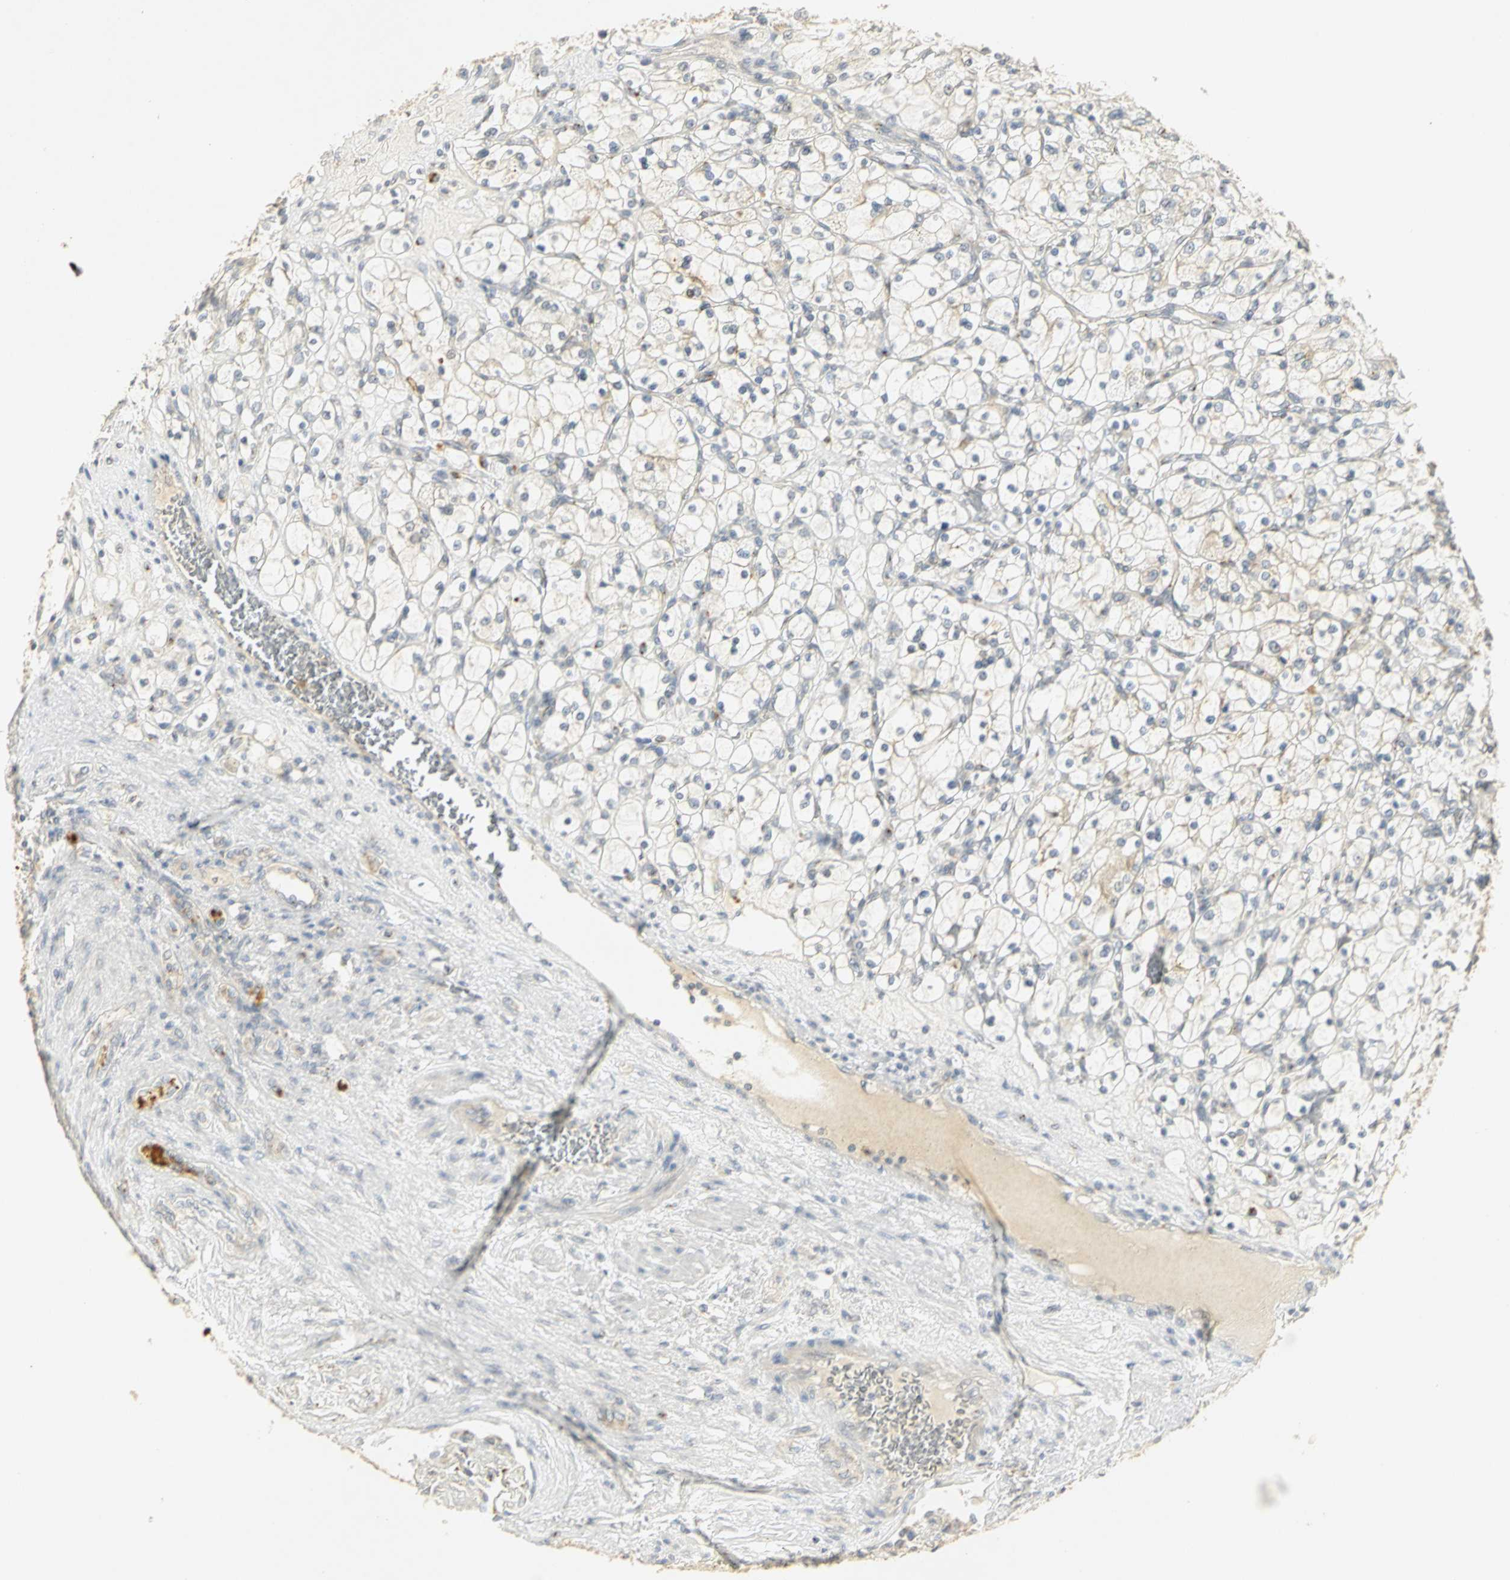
{"staining": {"intensity": "weak", "quantity": "<25%", "location": "cytoplasmic/membranous"}, "tissue": "renal cancer", "cell_type": "Tumor cells", "image_type": "cancer", "snomed": [{"axis": "morphology", "description": "Adenocarcinoma, NOS"}, {"axis": "topography", "description": "Kidney"}], "caption": "An IHC photomicrograph of renal cancer is shown. There is no staining in tumor cells of renal cancer.", "gene": "TM9SF2", "patient": {"sex": "female", "age": 83}}